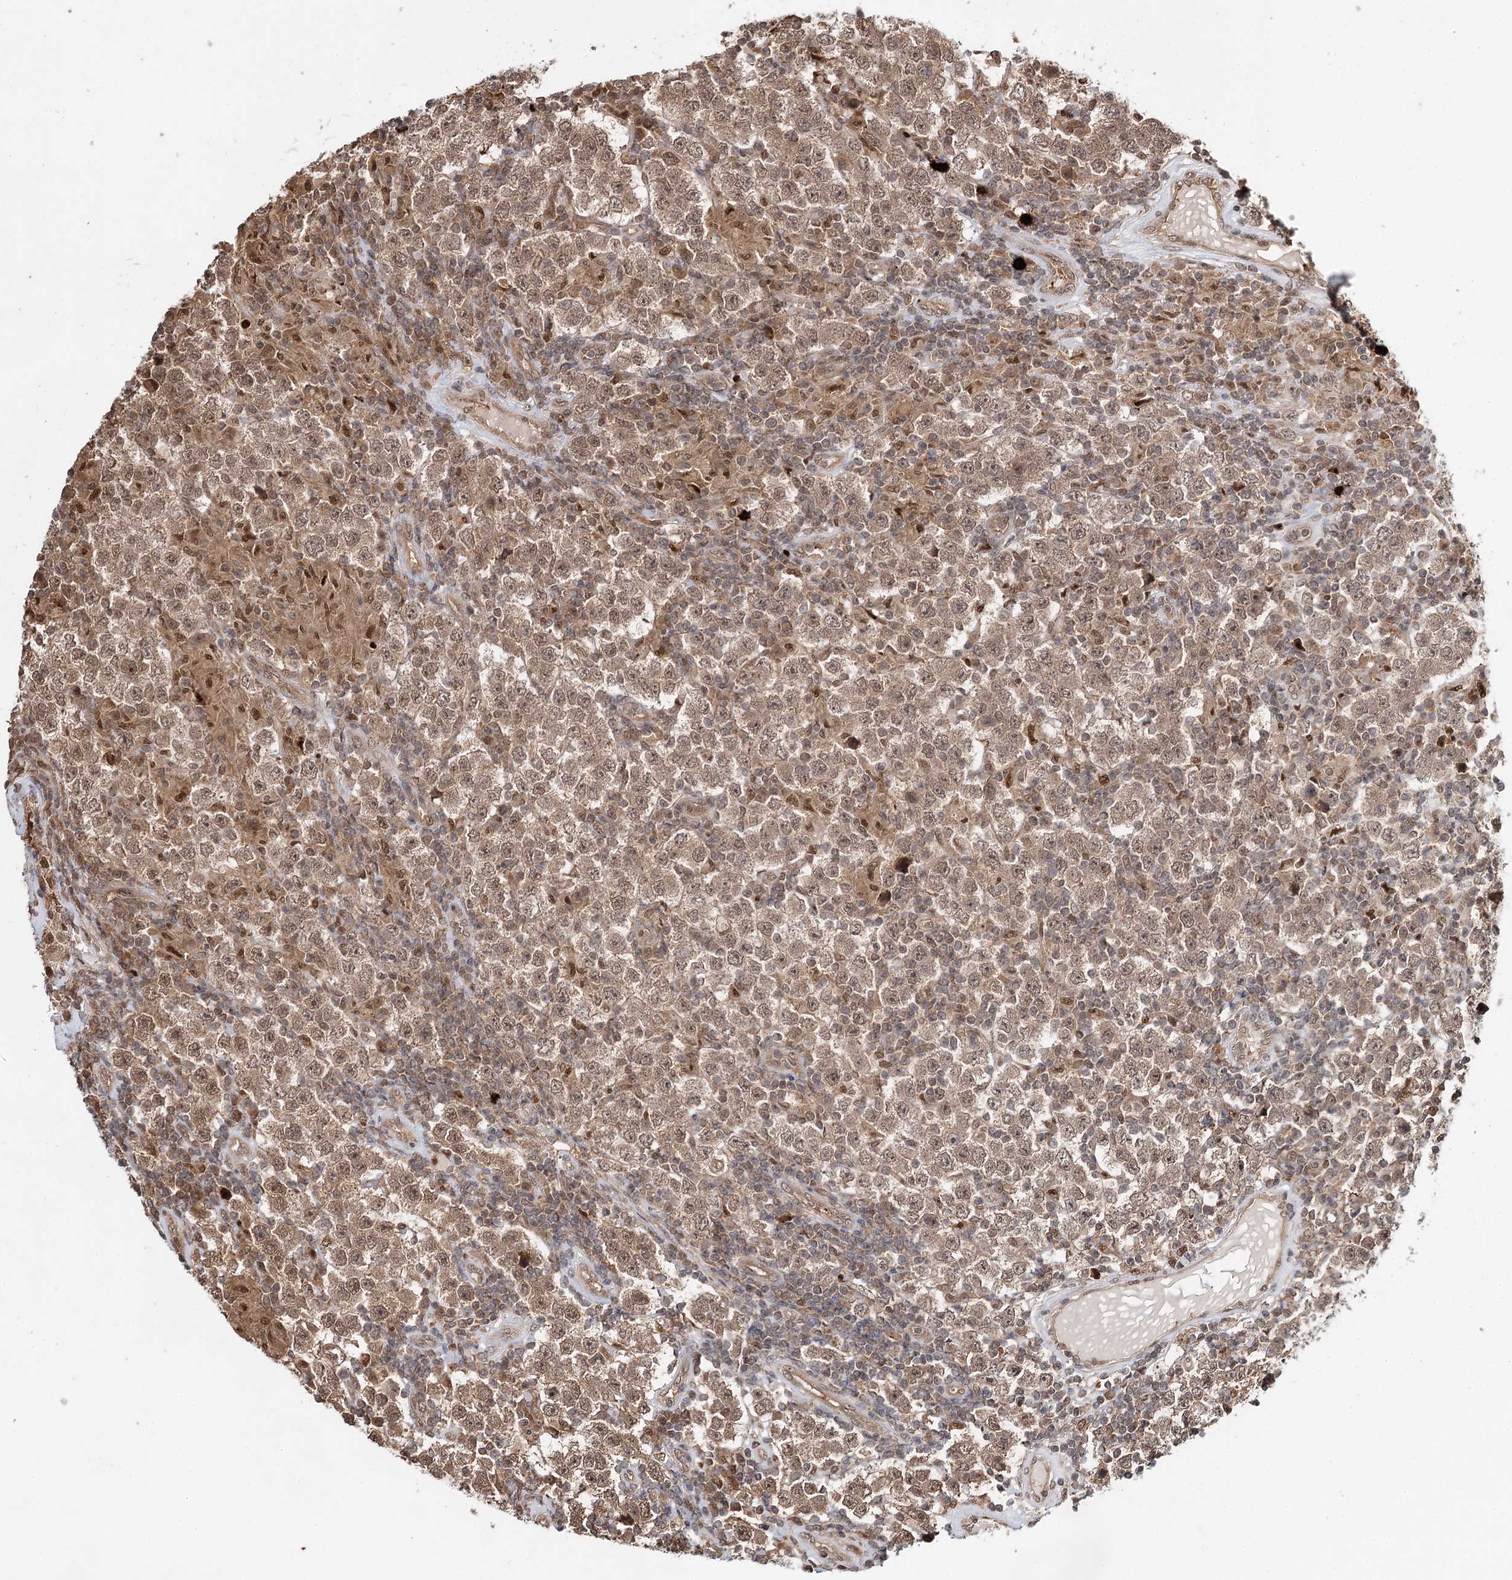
{"staining": {"intensity": "weak", "quantity": ">75%", "location": "nuclear"}, "tissue": "testis cancer", "cell_type": "Tumor cells", "image_type": "cancer", "snomed": [{"axis": "morphology", "description": "Normal tissue, NOS"}, {"axis": "morphology", "description": "Urothelial carcinoma, High grade"}, {"axis": "morphology", "description": "Seminoma, NOS"}, {"axis": "morphology", "description": "Carcinoma, Embryonal, NOS"}, {"axis": "topography", "description": "Urinary bladder"}, {"axis": "topography", "description": "Testis"}], "caption": "A brown stain highlights weak nuclear positivity of a protein in human testis seminoma tumor cells.", "gene": "N6AMT1", "patient": {"sex": "male", "age": 41}}